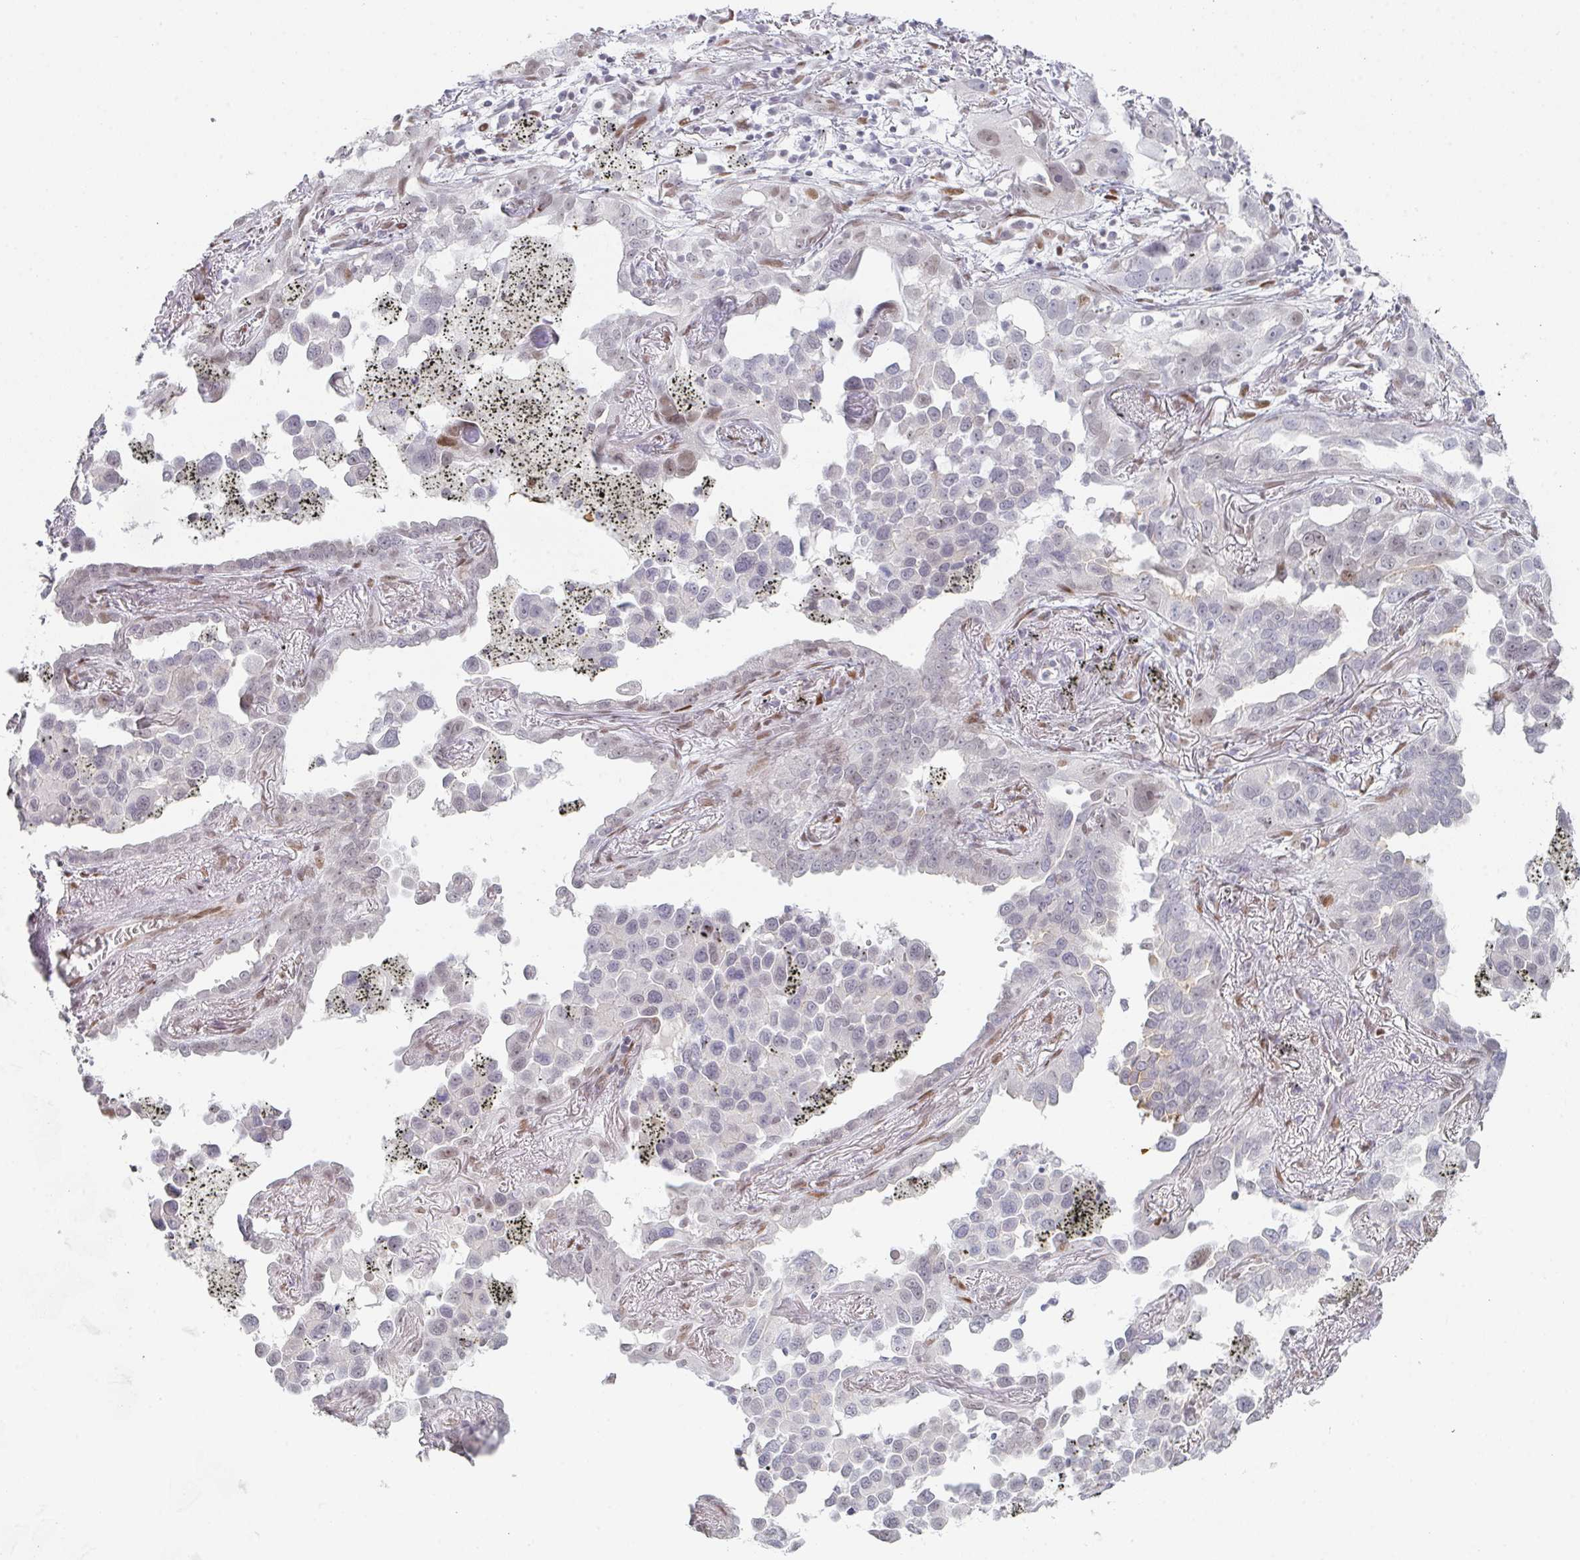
{"staining": {"intensity": "negative", "quantity": "none", "location": "none"}, "tissue": "lung cancer", "cell_type": "Tumor cells", "image_type": "cancer", "snomed": [{"axis": "morphology", "description": "Adenocarcinoma, NOS"}, {"axis": "topography", "description": "Lung"}], "caption": "The image reveals no significant positivity in tumor cells of lung cancer.", "gene": "POU2AF2", "patient": {"sex": "male", "age": 67}}